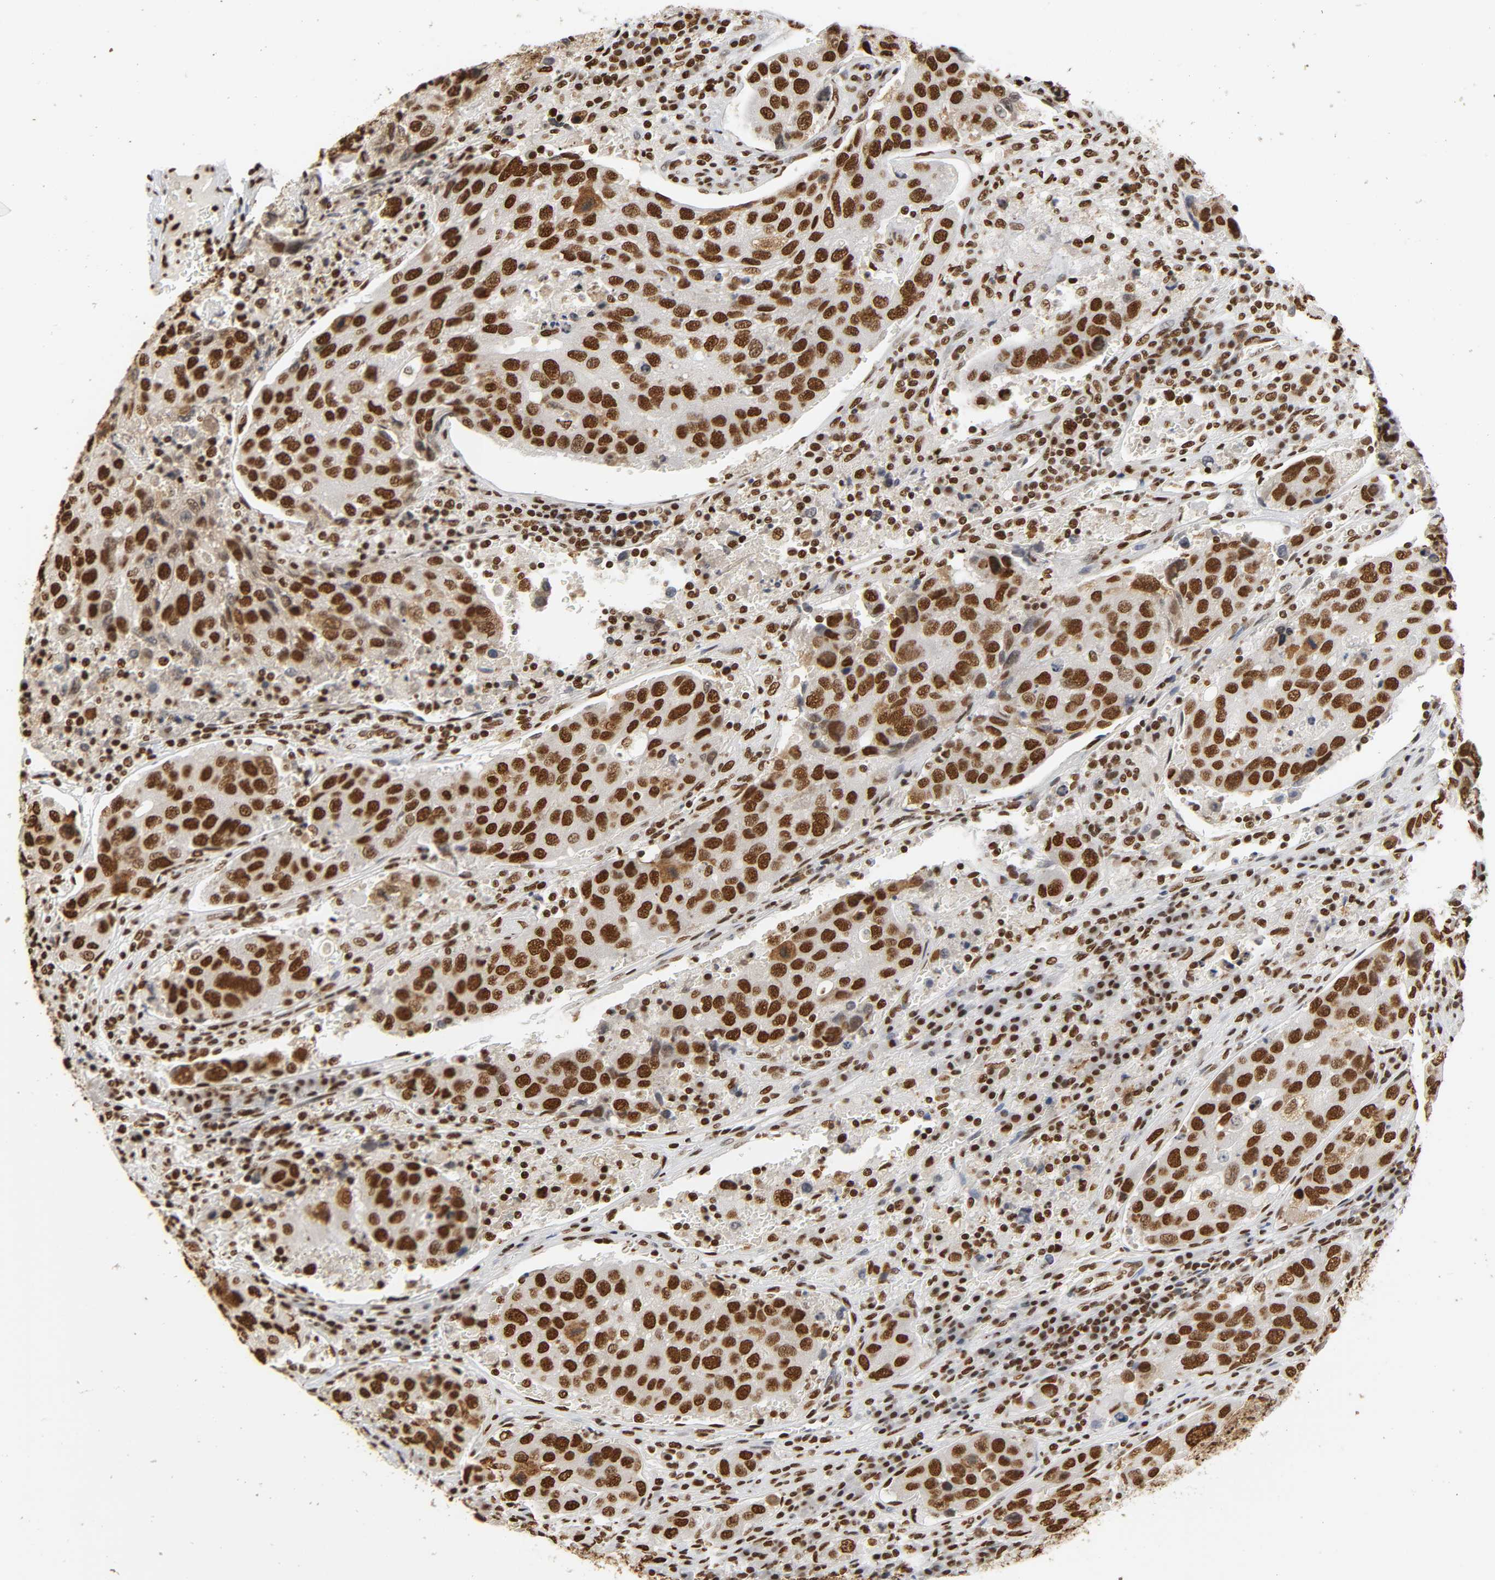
{"staining": {"intensity": "strong", "quantity": ">75%", "location": "nuclear"}, "tissue": "urothelial cancer", "cell_type": "Tumor cells", "image_type": "cancer", "snomed": [{"axis": "morphology", "description": "Urothelial carcinoma, High grade"}, {"axis": "topography", "description": "Lymph node"}, {"axis": "topography", "description": "Urinary bladder"}], "caption": "Protein analysis of urothelial carcinoma (high-grade) tissue displays strong nuclear staining in approximately >75% of tumor cells. The staining is performed using DAB brown chromogen to label protein expression. The nuclei are counter-stained blue using hematoxylin.", "gene": "HNRNPC", "patient": {"sex": "male", "age": 51}}